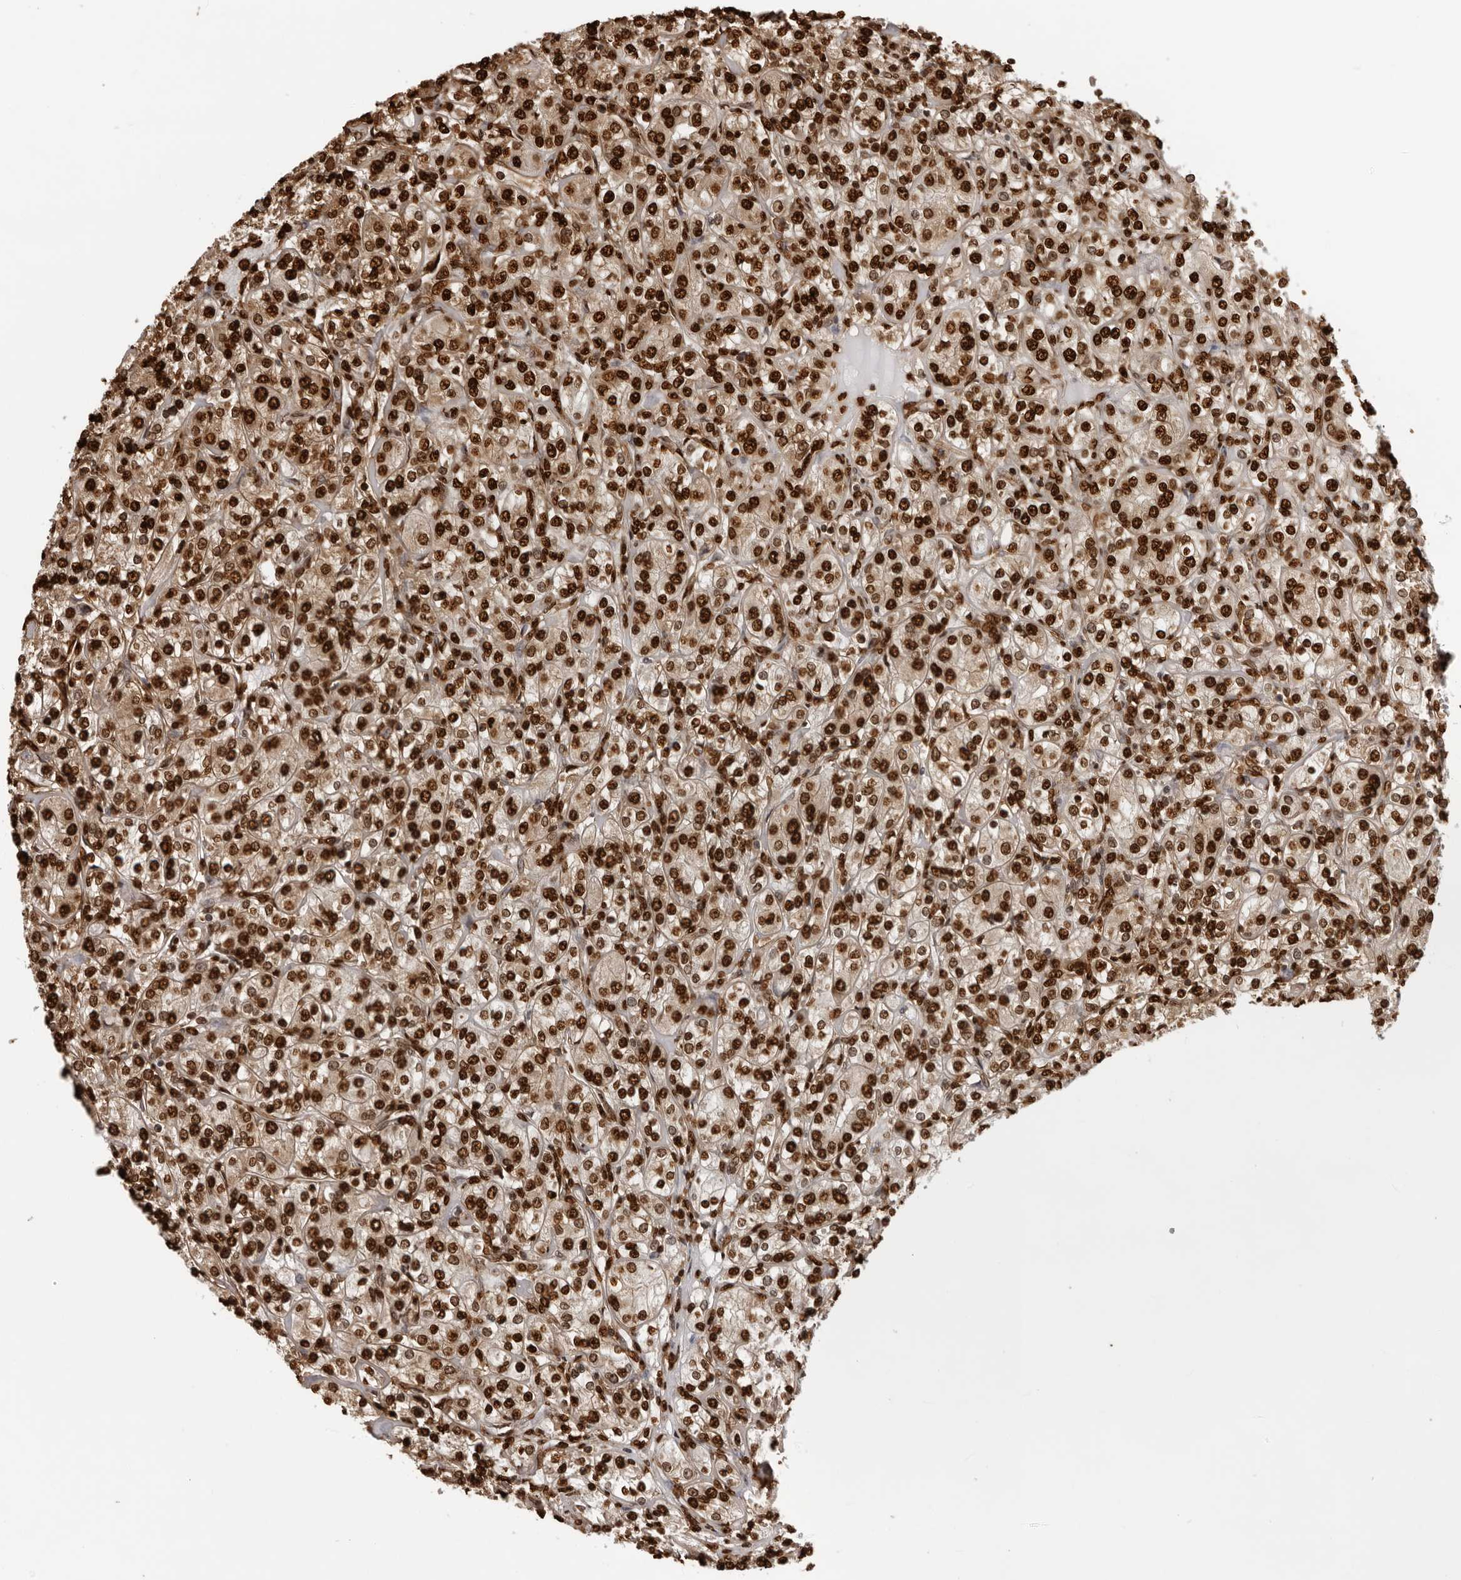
{"staining": {"intensity": "strong", "quantity": ">75%", "location": "nuclear"}, "tissue": "renal cancer", "cell_type": "Tumor cells", "image_type": "cancer", "snomed": [{"axis": "morphology", "description": "Adenocarcinoma, NOS"}, {"axis": "topography", "description": "Kidney"}], "caption": "High-power microscopy captured an IHC histopathology image of renal cancer, revealing strong nuclear expression in about >75% of tumor cells.", "gene": "ZFP91", "patient": {"sex": "male", "age": 77}}